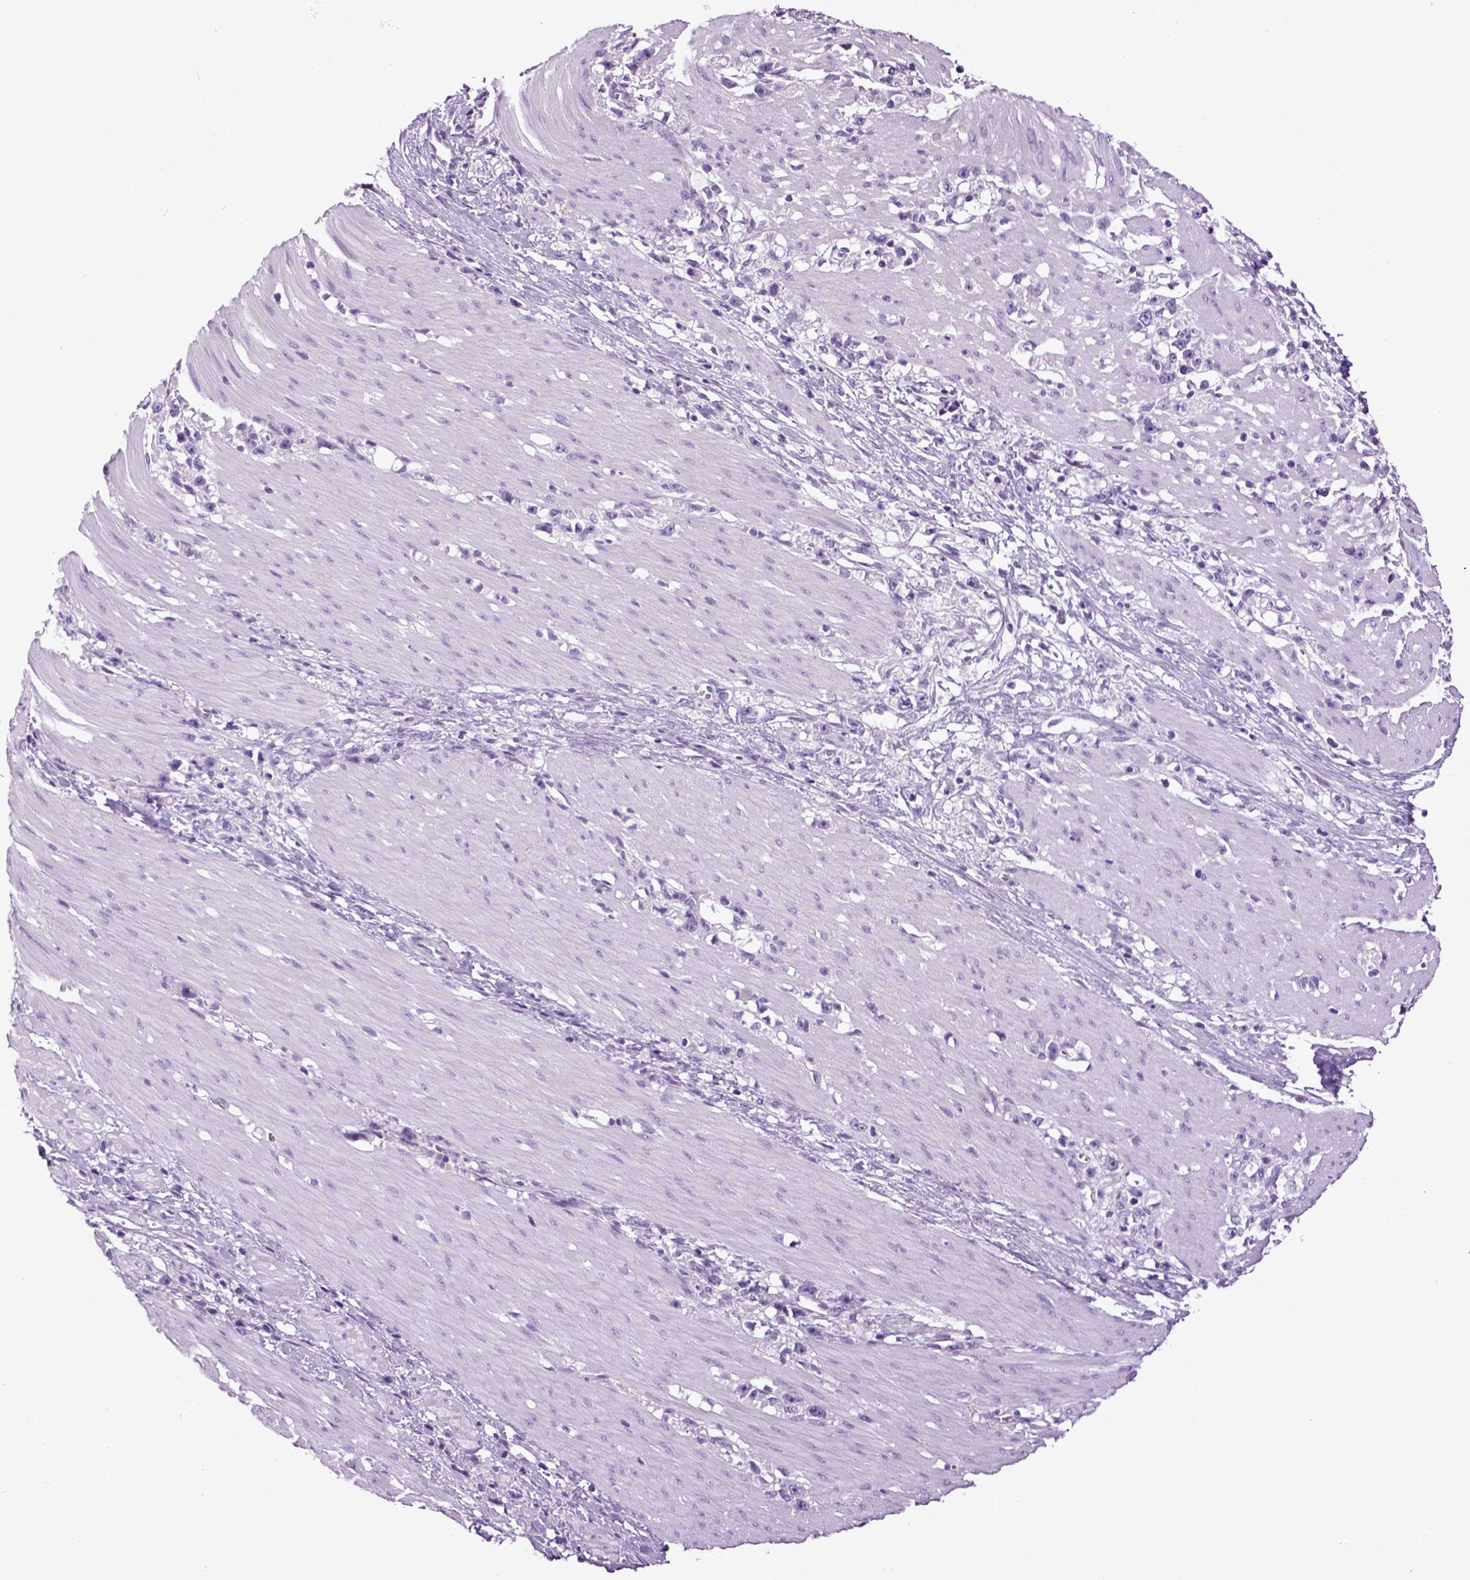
{"staining": {"intensity": "negative", "quantity": "none", "location": "none"}, "tissue": "stomach cancer", "cell_type": "Tumor cells", "image_type": "cancer", "snomed": [{"axis": "morphology", "description": "Adenocarcinoma, NOS"}, {"axis": "topography", "description": "Stomach"}], "caption": "Tumor cells show no significant protein expression in stomach cancer.", "gene": "HMCN2", "patient": {"sex": "female", "age": 59}}